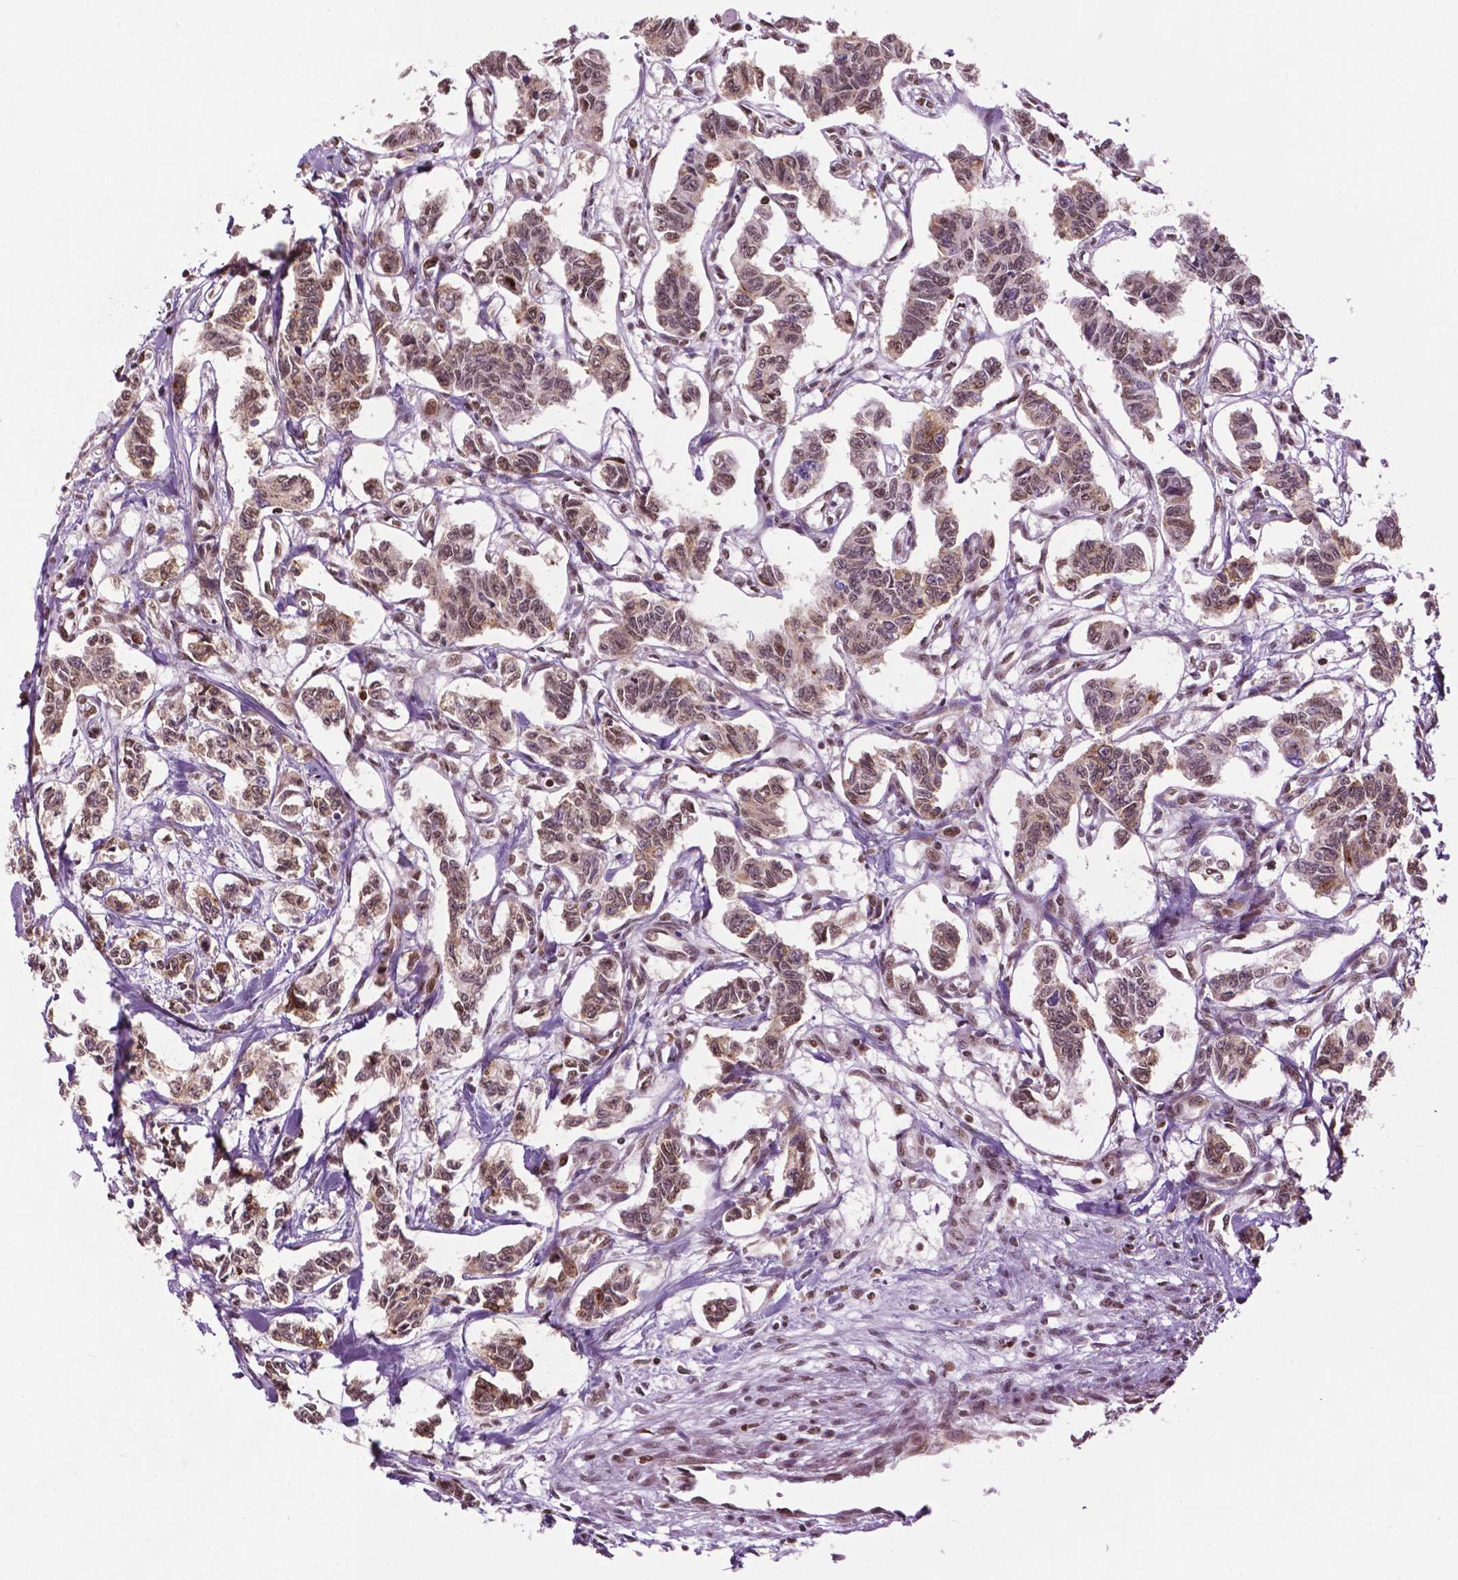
{"staining": {"intensity": "moderate", "quantity": ">75%", "location": "cytoplasmic/membranous,nuclear"}, "tissue": "carcinoid", "cell_type": "Tumor cells", "image_type": "cancer", "snomed": [{"axis": "morphology", "description": "Carcinoid, malignant, NOS"}, {"axis": "topography", "description": "Kidney"}], "caption": "Immunohistochemical staining of carcinoid exhibits medium levels of moderate cytoplasmic/membranous and nuclear positivity in about >75% of tumor cells.", "gene": "COL23A1", "patient": {"sex": "female", "age": 41}}